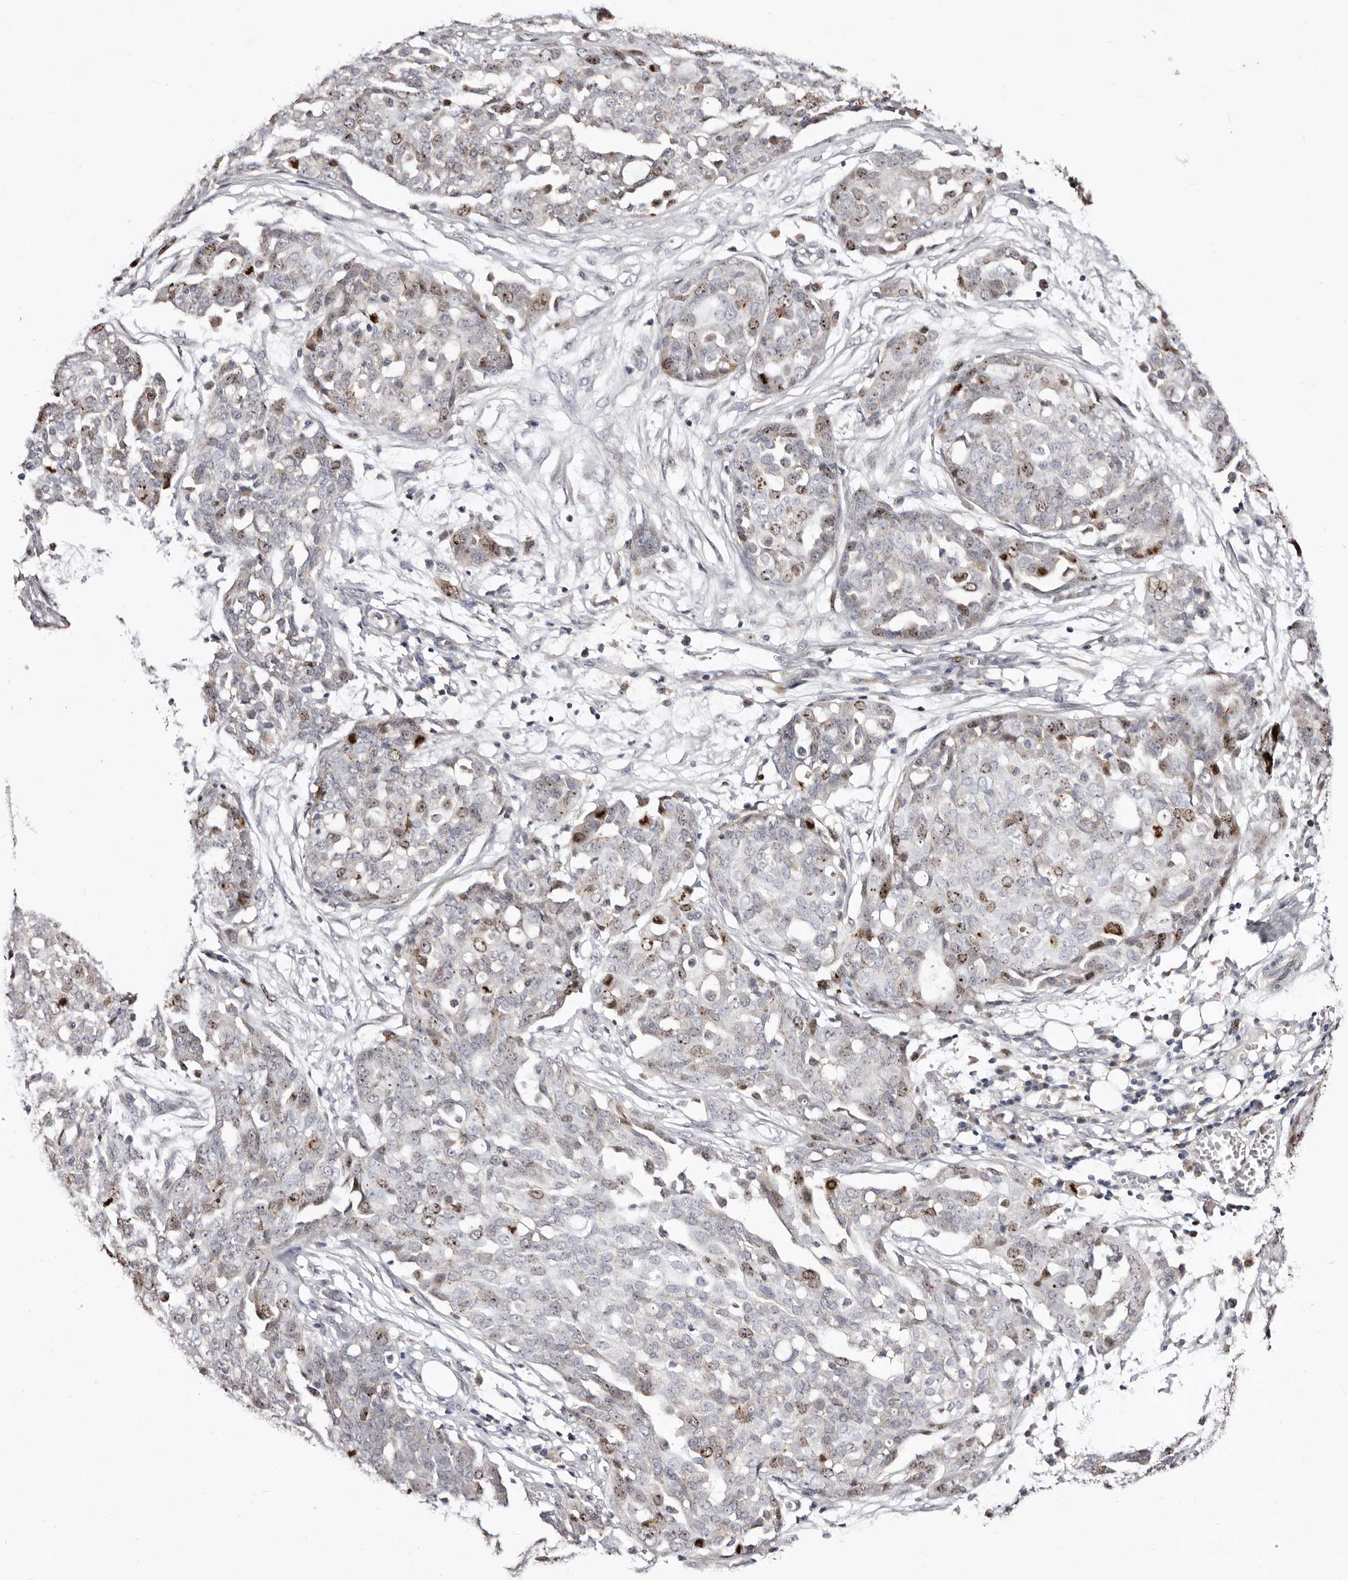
{"staining": {"intensity": "moderate", "quantity": "<25%", "location": "nuclear"}, "tissue": "ovarian cancer", "cell_type": "Tumor cells", "image_type": "cancer", "snomed": [{"axis": "morphology", "description": "Cystadenocarcinoma, serous, NOS"}, {"axis": "topography", "description": "Soft tissue"}, {"axis": "topography", "description": "Ovary"}], "caption": "A high-resolution micrograph shows immunohistochemistry (IHC) staining of serous cystadenocarcinoma (ovarian), which displays moderate nuclear staining in about <25% of tumor cells.", "gene": "CDCA8", "patient": {"sex": "female", "age": 57}}